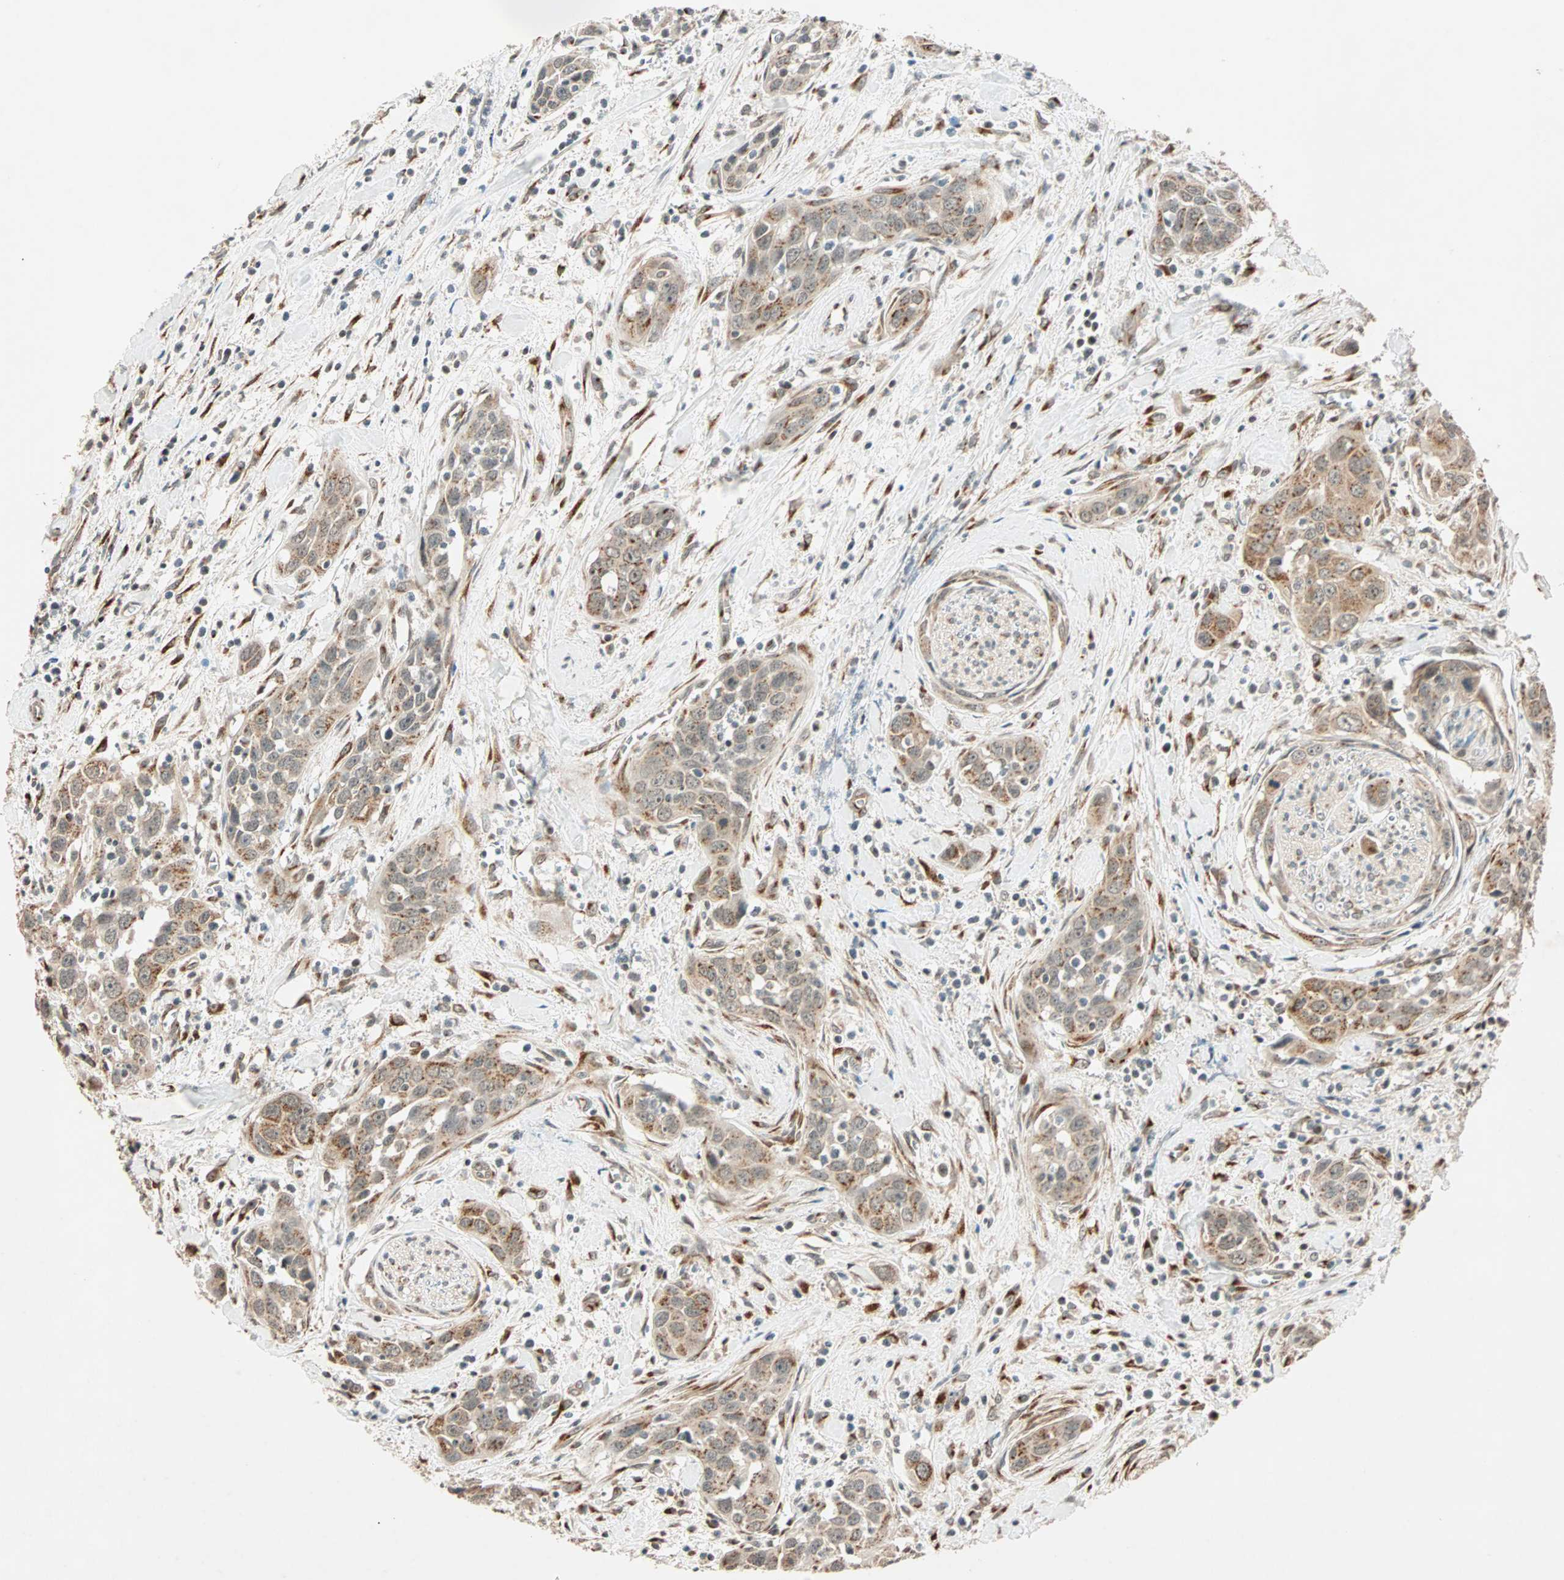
{"staining": {"intensity": "weak", "quantity": "25%-75%", "location": "cytoplasmic/membranous"}, "tissue": "head and neck cancer", "cell_type": "Tumor cells", "image_type": "cancer", "snomed": [{"axis": "morphology", "description": "Squamous cell carcinoma, NOS"}, {"axis": "topography", "description": "Oral tissue"}, {"axis": "topography", "description": "Head-Neck"}], "caption": "Weak cytoplasmic/membranous positivity for a protein is appreciated in approximately 25%-75% of tumor cells of head and neck squamous cell carcinoma using immunohistochemistry (IHC).", "gene": "PRDM2", "patient": {"sex": "female", "age": 50}}